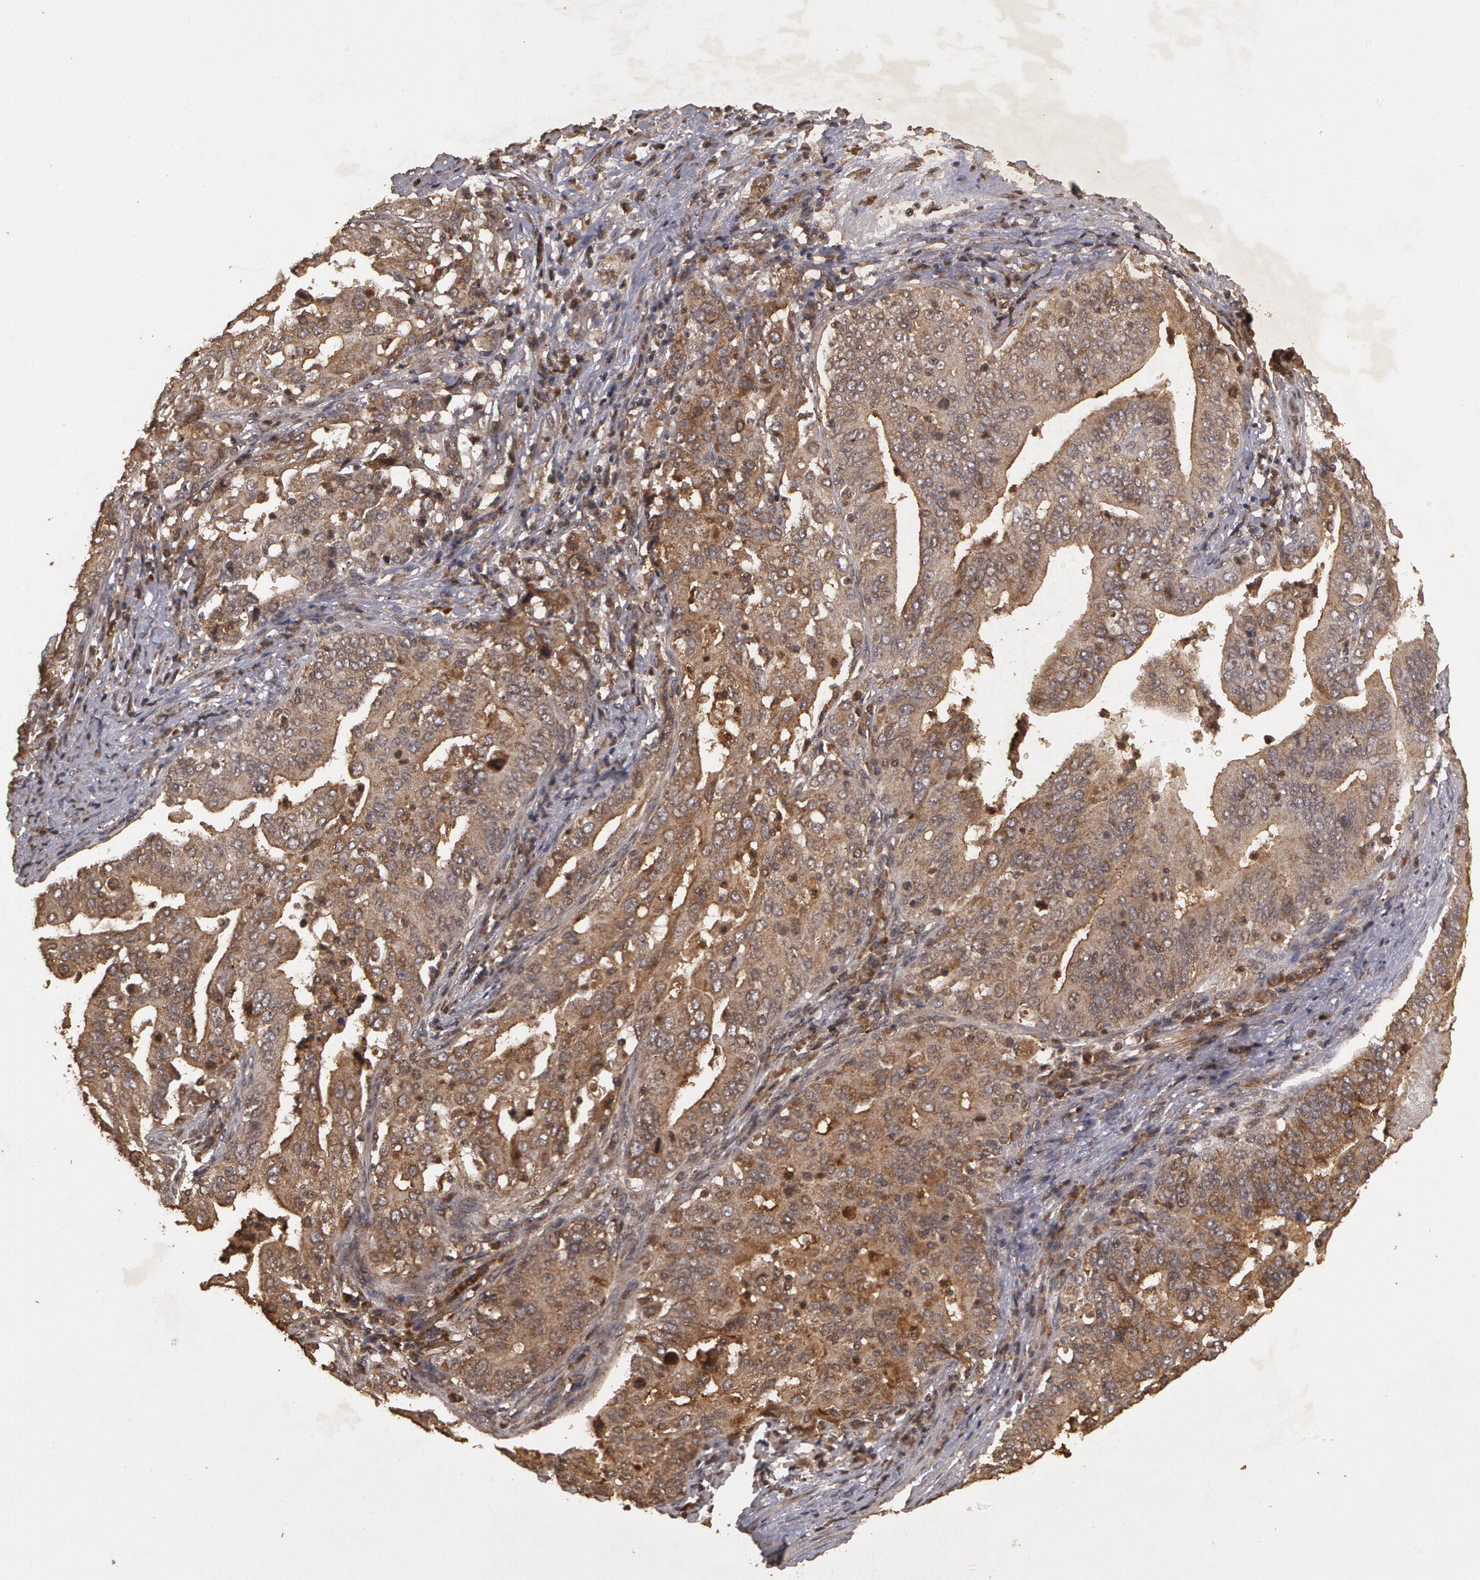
{"staining": {"intensity": "weak", "quantity": ">75%", "location": "cytoplasmic/membranous"}, "tissue": "stomach cancer", "cell_type": "Tumor cells", "image_type": "cancer", "snomed": [{"axis": "morphology", "description": "Adenocarcinoma, NOS"}, {"axis": "topography", "description": "Stomach, upper"}], "caption": "The photomicrograph displays a brown stain indicating the presence of a protein in the cytoplasmic/membranous of tumor cells in stomach adenocarcinoma. The staining was performed using DAB, with brown indicating positive protein expression. Nuclei are stained blue with hematoxylin.", "gene": "CALR", "patient": {"sex": "female", "age": 50}}